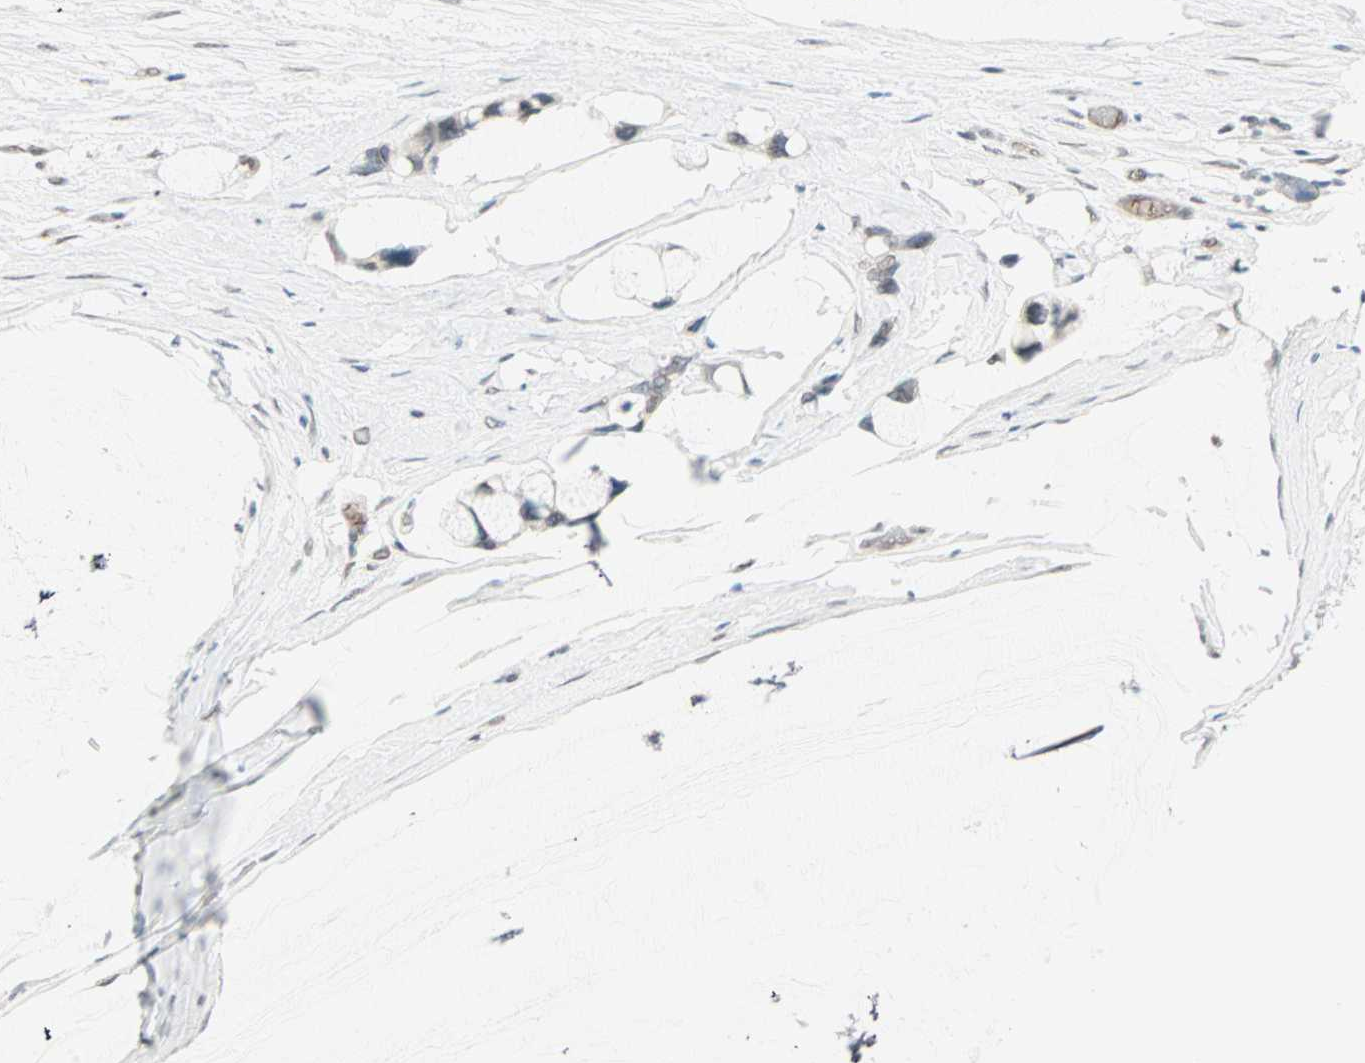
{"staining": {"intensity": "negative", "quantity": "none", "location": "none"}, "tissue": "ovarian cancer", "cell_type": "Tumor cells", "image_type": "cancer", "snomed": [{"axis": "morphology", "description": "Cystadenocarcinoma, mucinous, NOS"}, {"axis": "topography", "description": "Ovary"}], "caption": "Protein analysis of ovarian cancer displays no significant expression in tumor cells. (Stains: DAB IHC with hematoxylin counter stain, Microscopy: brightfield microscopy at high magnification).", "gene": "BCAN", "patient": {"sex": "female", "age": 39}}